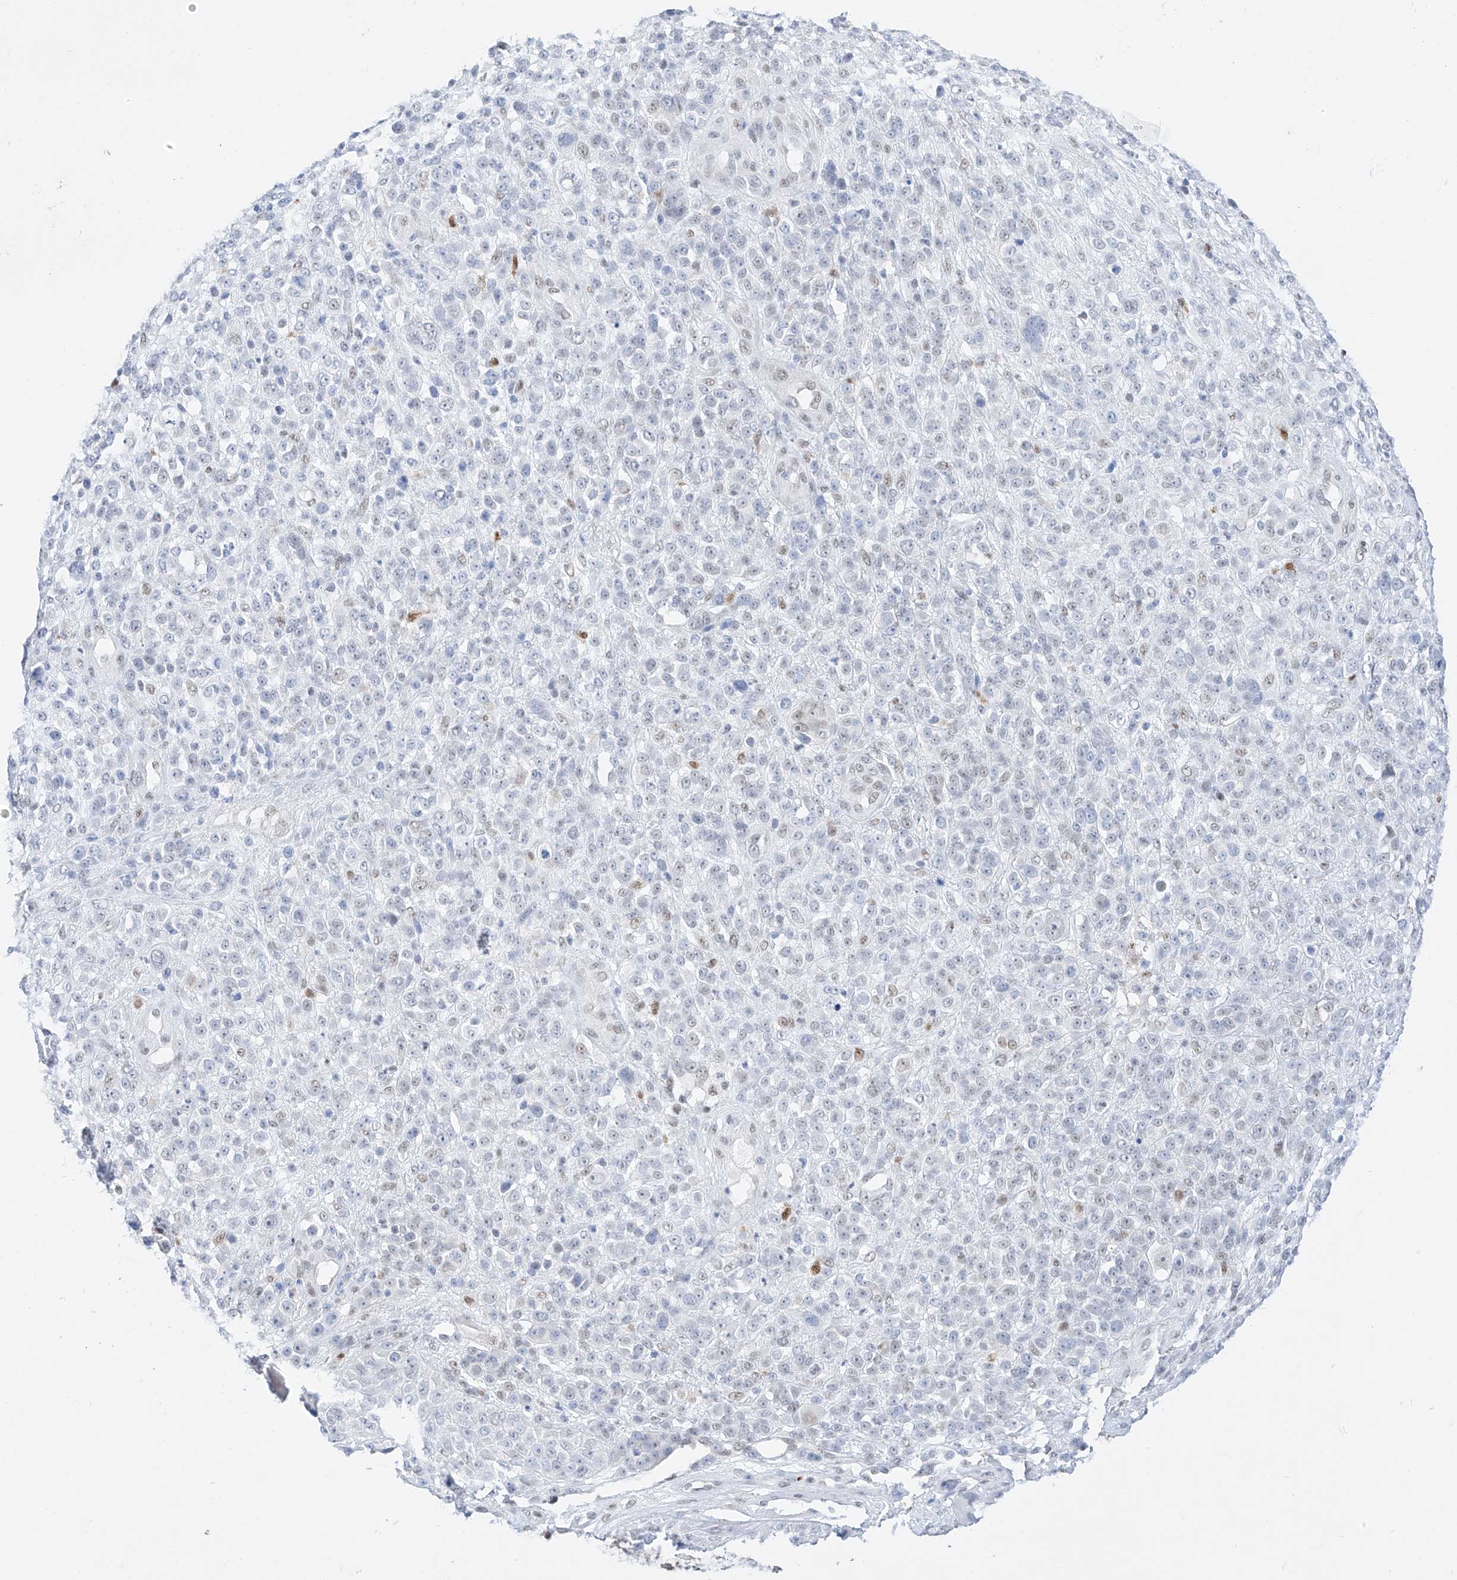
{"staining": {"intensity": "negative", "quantity": "none", "location": "none"}, "tissue": "melanoma", "cell_type": "Tumor cells", "image_type": "cancer", "snomed": [{"axis": "morphology", "description": "Malignant melanoma, NOS"}, {"axis": "topography", "description": "Skin"}], "caption": "A micrograph of melanoma stained for a protein displays no brown staining in tumor cells.", "gene": "APIP", "patient": {"sex": "female", "age": 55}}